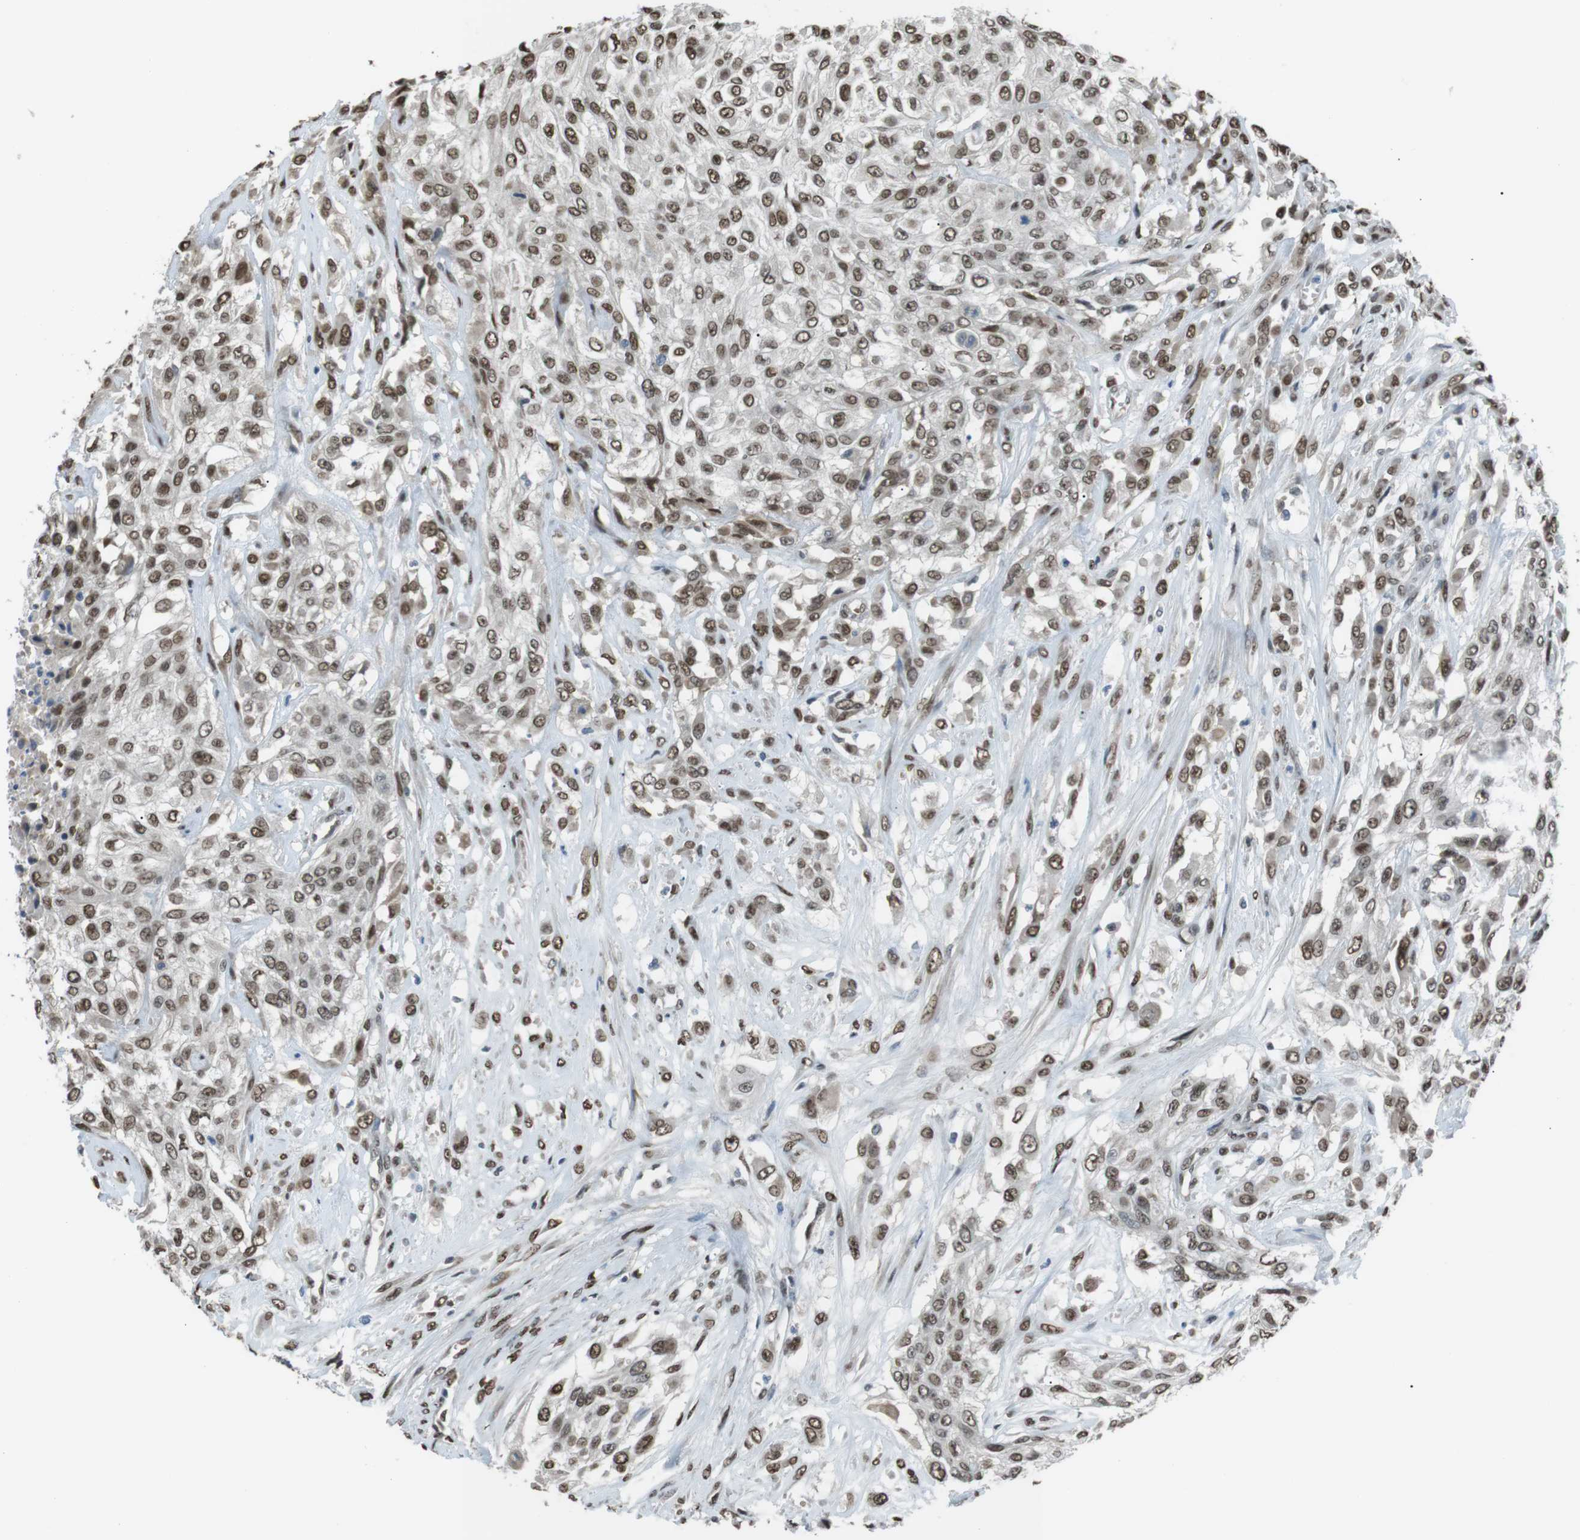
{"staining": {"intensity": "moderate", "quantity": ">75%", "location": "nuclear"}, "tissue": "urothelial cancer", "cell_type": "Tumor cells", "image_type": "cancer", "snomed": [{"axis": "morphology", "description": "Urothelial carcinoma, High grade"}, {"axis": "topography", "description": "Urinary bladder"}], "caption": "Protein staining exhibits moderate nuclear staining in about >75% of tumor cells in urothelial carcinoma (high-grade).", "gene": "SRPK2", "patient": {"sex": "male", "age": 57}}